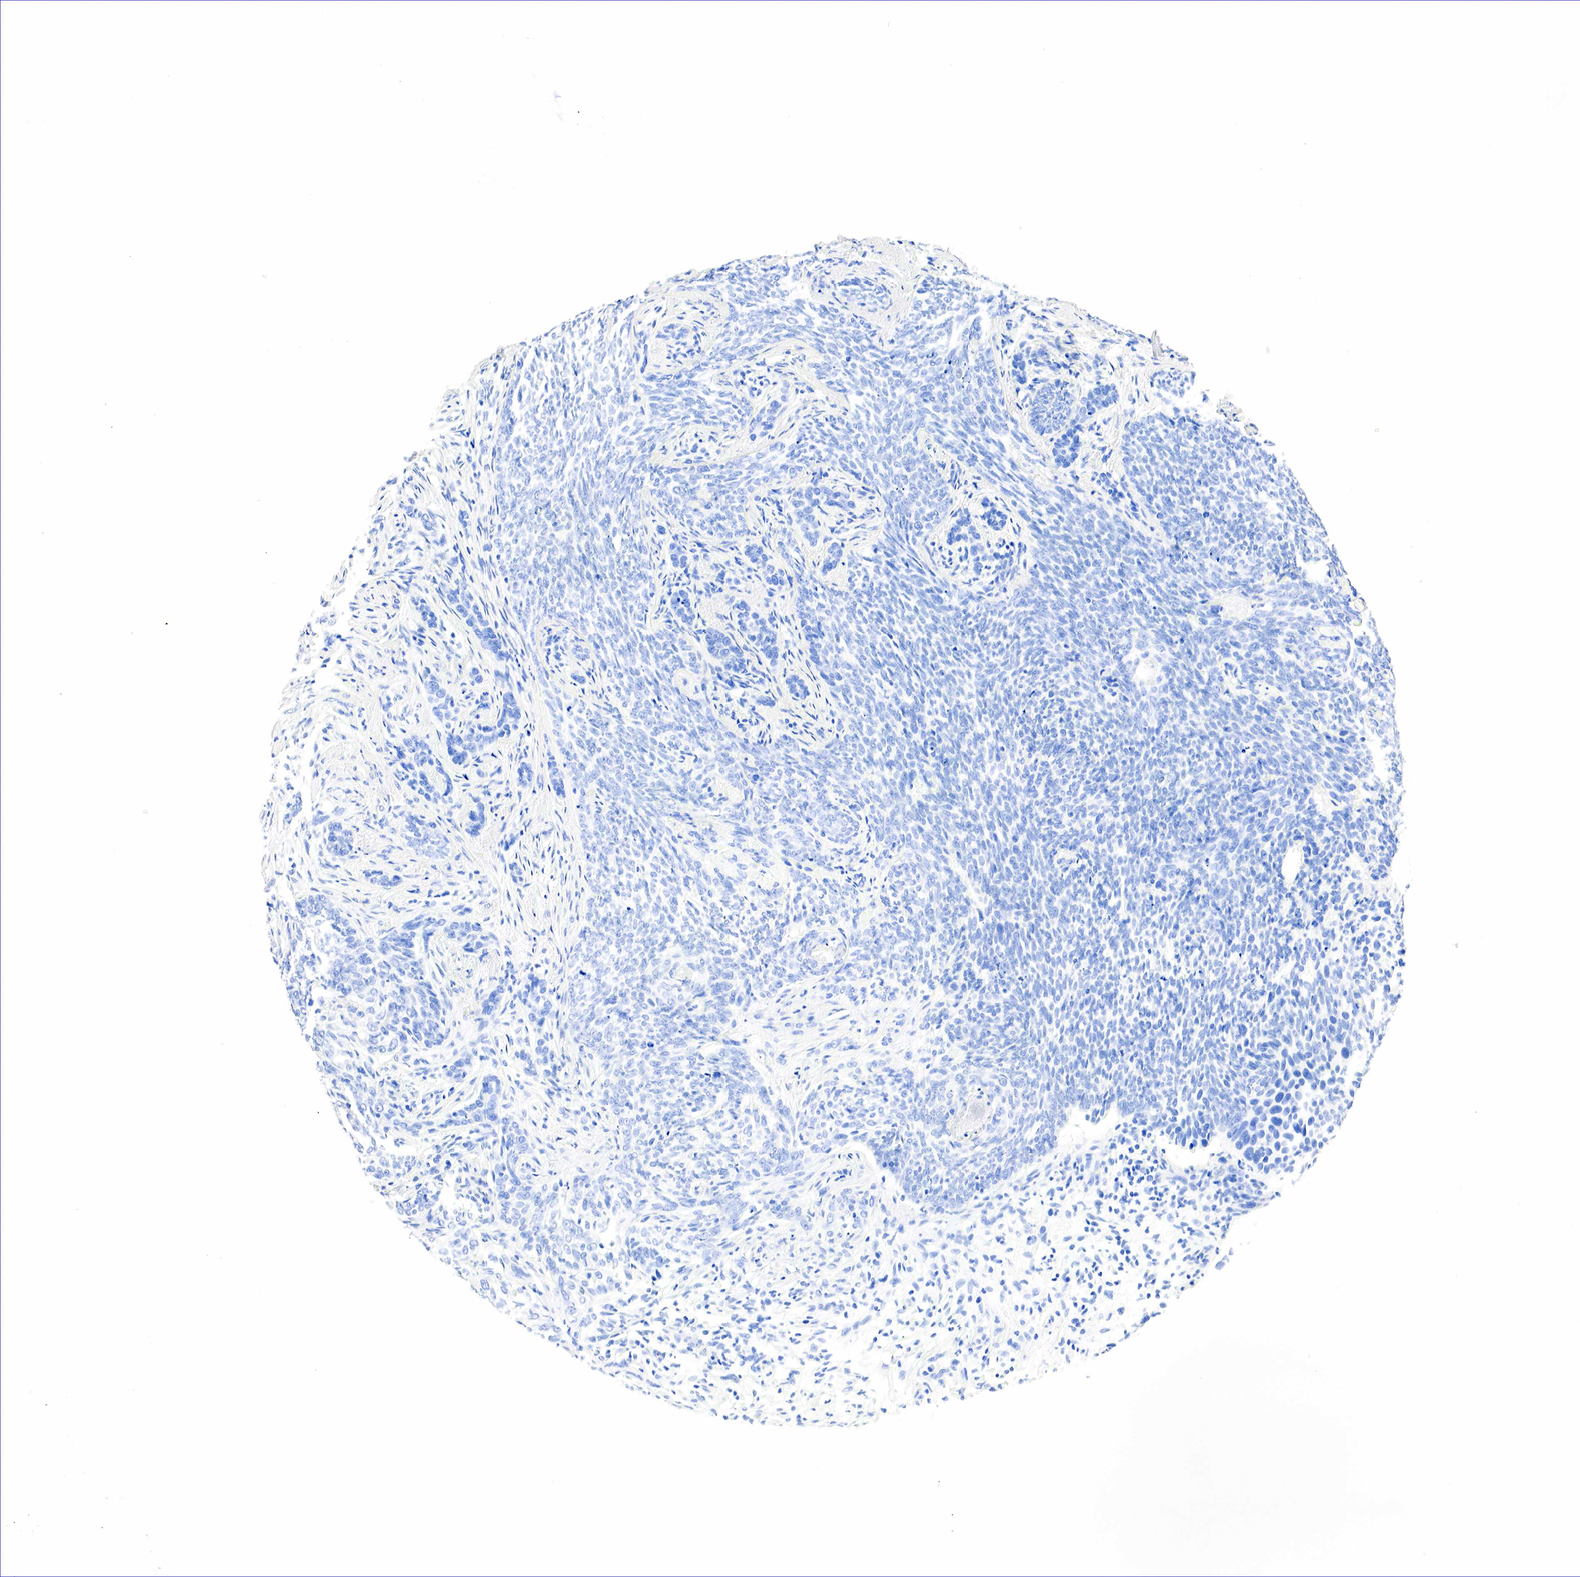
{"staining": {"intensity": "negative", "quantity": "none", "location": "none"}, "tissue": "skin cancer", "cell_type": "Tumor cells", "image_type": "cancer", "snomed": [{"axis": "morphology", "description": "Basal cell carcinoma"}, {"axis": "topography", "description": "Skin"}], "caption": "IHC micrograph of neoplastic tissue: skin cancer stained with DAB (3,3'-diaminobenzidine) reveals no significant protein expression in tumor cells.", "gene": "NKX2-1", "patient": {"sex": "male", "age": 89}}